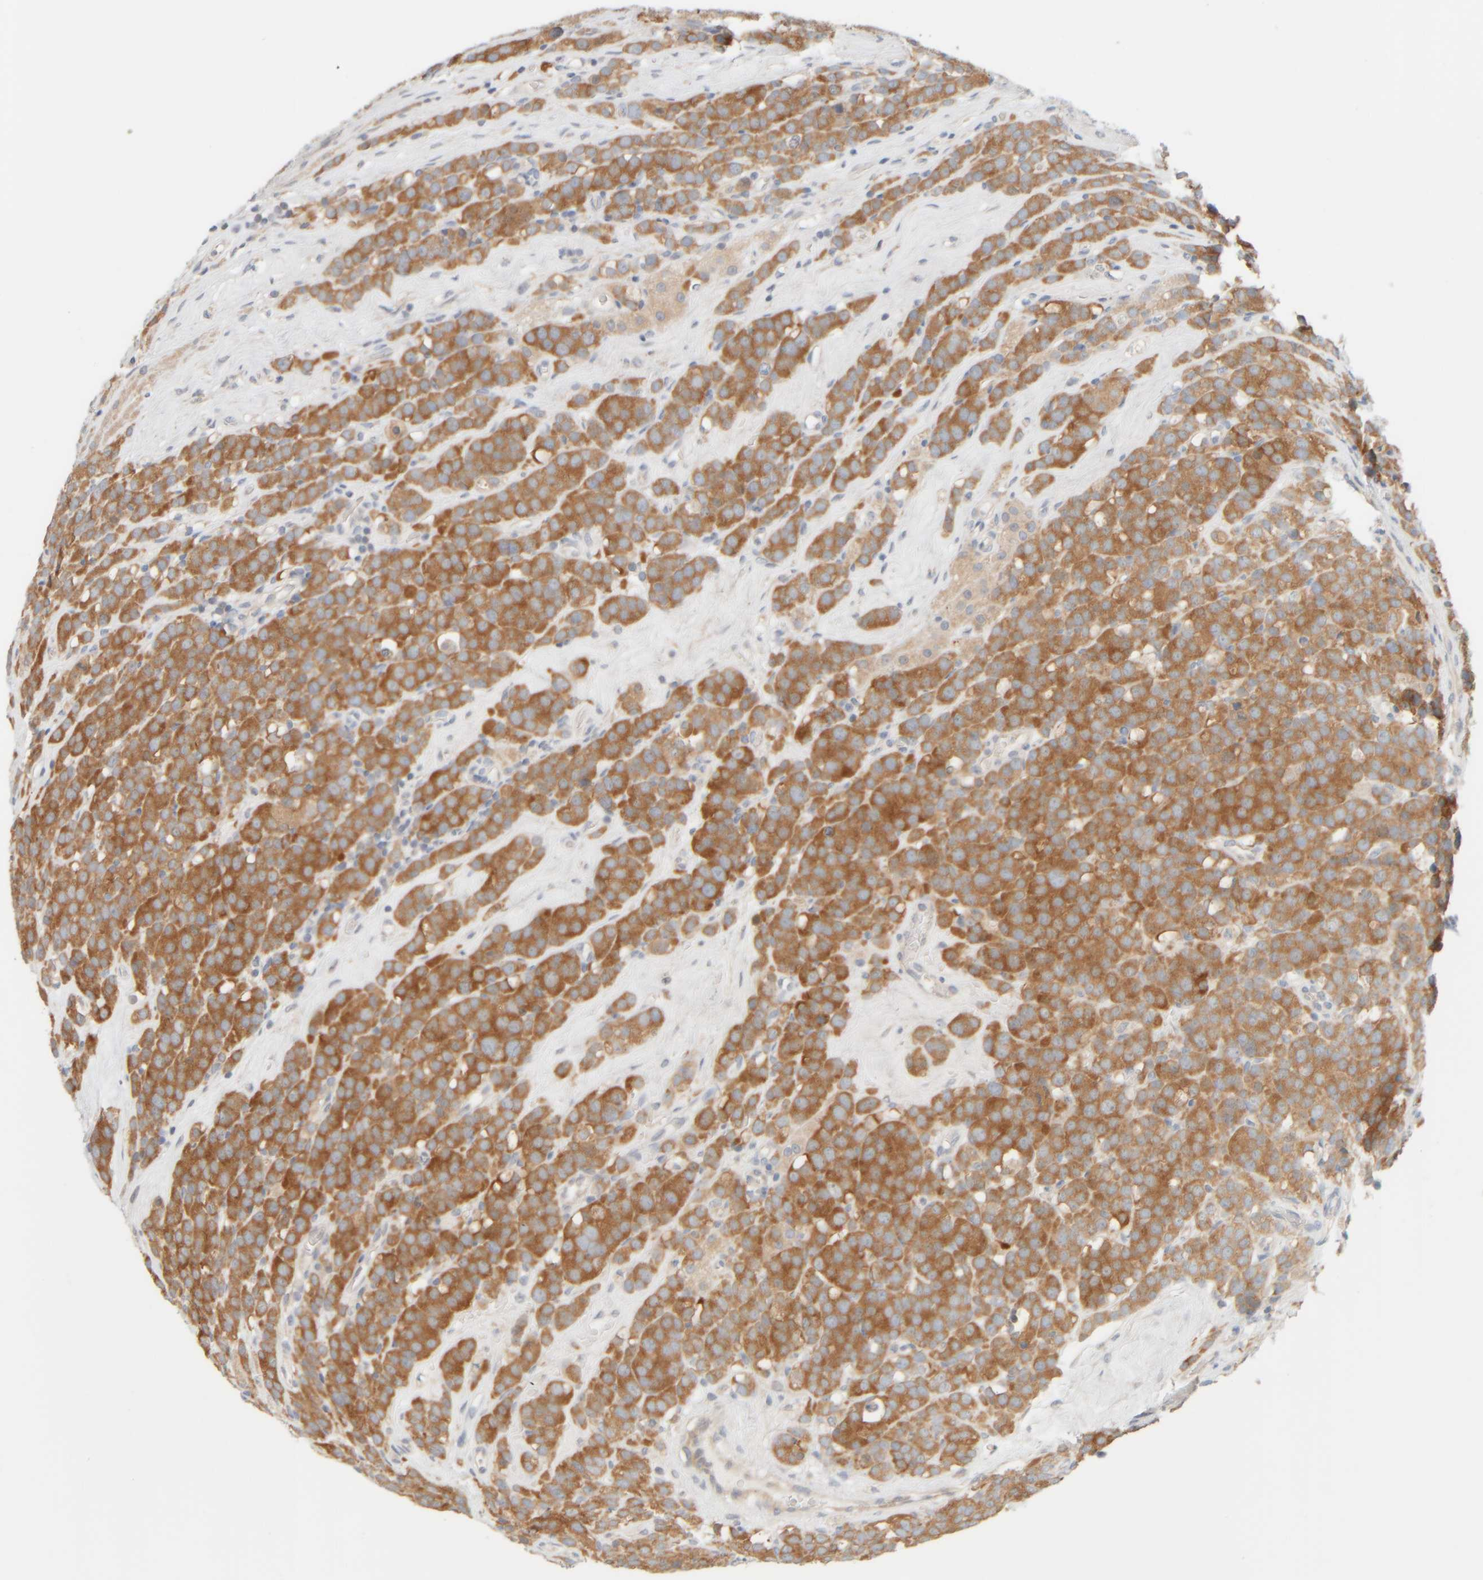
{"staining": {"intensity": "moderate", "quantity": ">75%", "location": "cytoplasmic/membranous"}, "tissue": "testis cancer", "cell_type": "Tumor cells", "image_type": "cancer", "snomed": [{"axis": "morphology", "description": "Seminoma, NOS"}, {"axis": "topography", "description": "Testis"}], "caption": "Immunohistochemistry of testis seminoma displays medium levels of moderate cytoplasmic/membranous staining in approximately >75% of tumor cells. (DAB IHC, brown staining for protein, blue staining for nuclei).", "gene": "PTGES3L-AARSD1", "patient": {"sex": "male", "age": 71}}